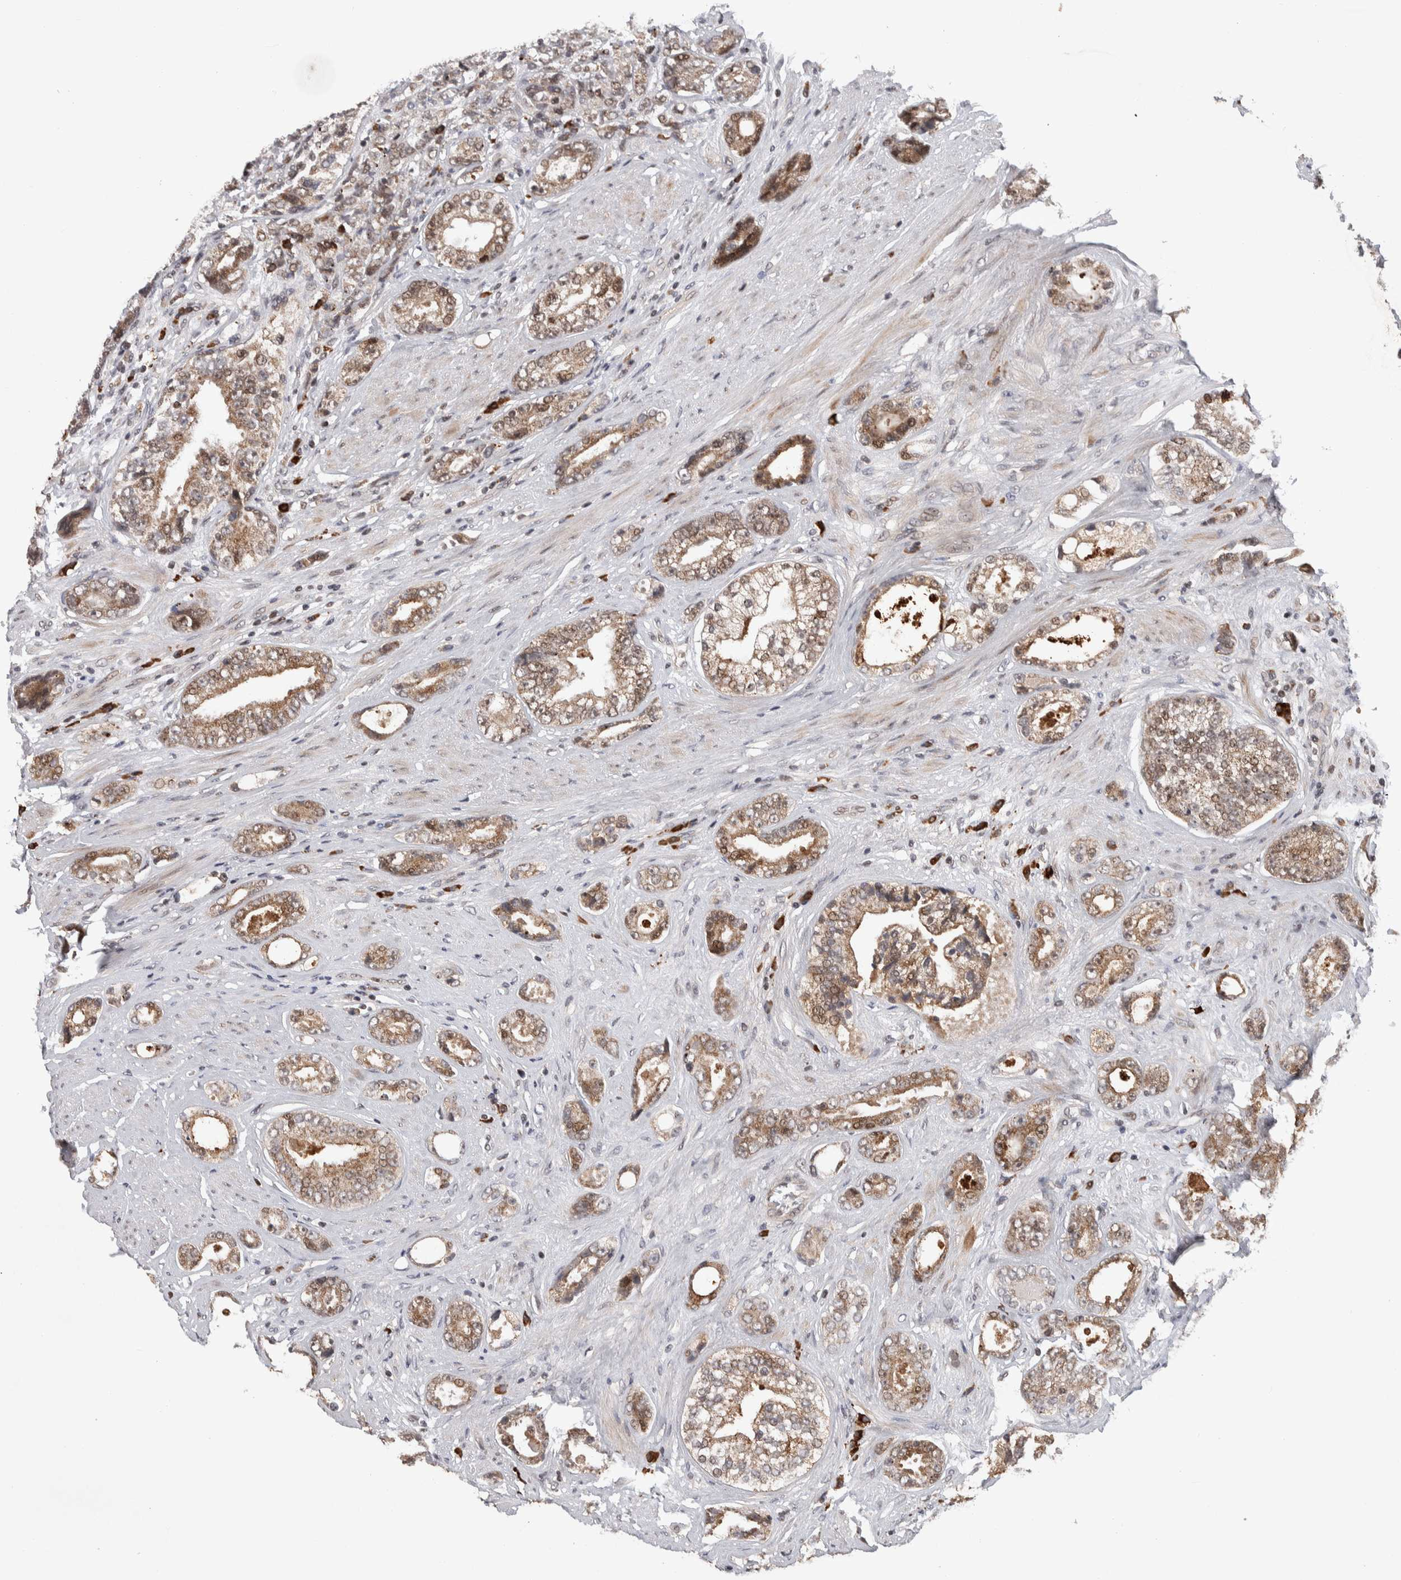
{"staining": {"intensity": "weak", "quantity": ">75%", "location": "cytoplasmic/membranous"}, "tissue": "prostate cancer", "cell_type": "Tumor cells", "image_type": "cancer", "snomed": [{"axis": "morphology", "description": "Adenocarcinoma, High grade"}, {"axis": "topography", "description": "Prostate"}], "caption": "There is low levels of weak cytoplasmic/membranous expression in tumor cells of prostate cancer, as demonstrated by immunohistochemical staining (brown color).", "gene": "ZNF592", "patient": {"sex": "male", "age": 61}}